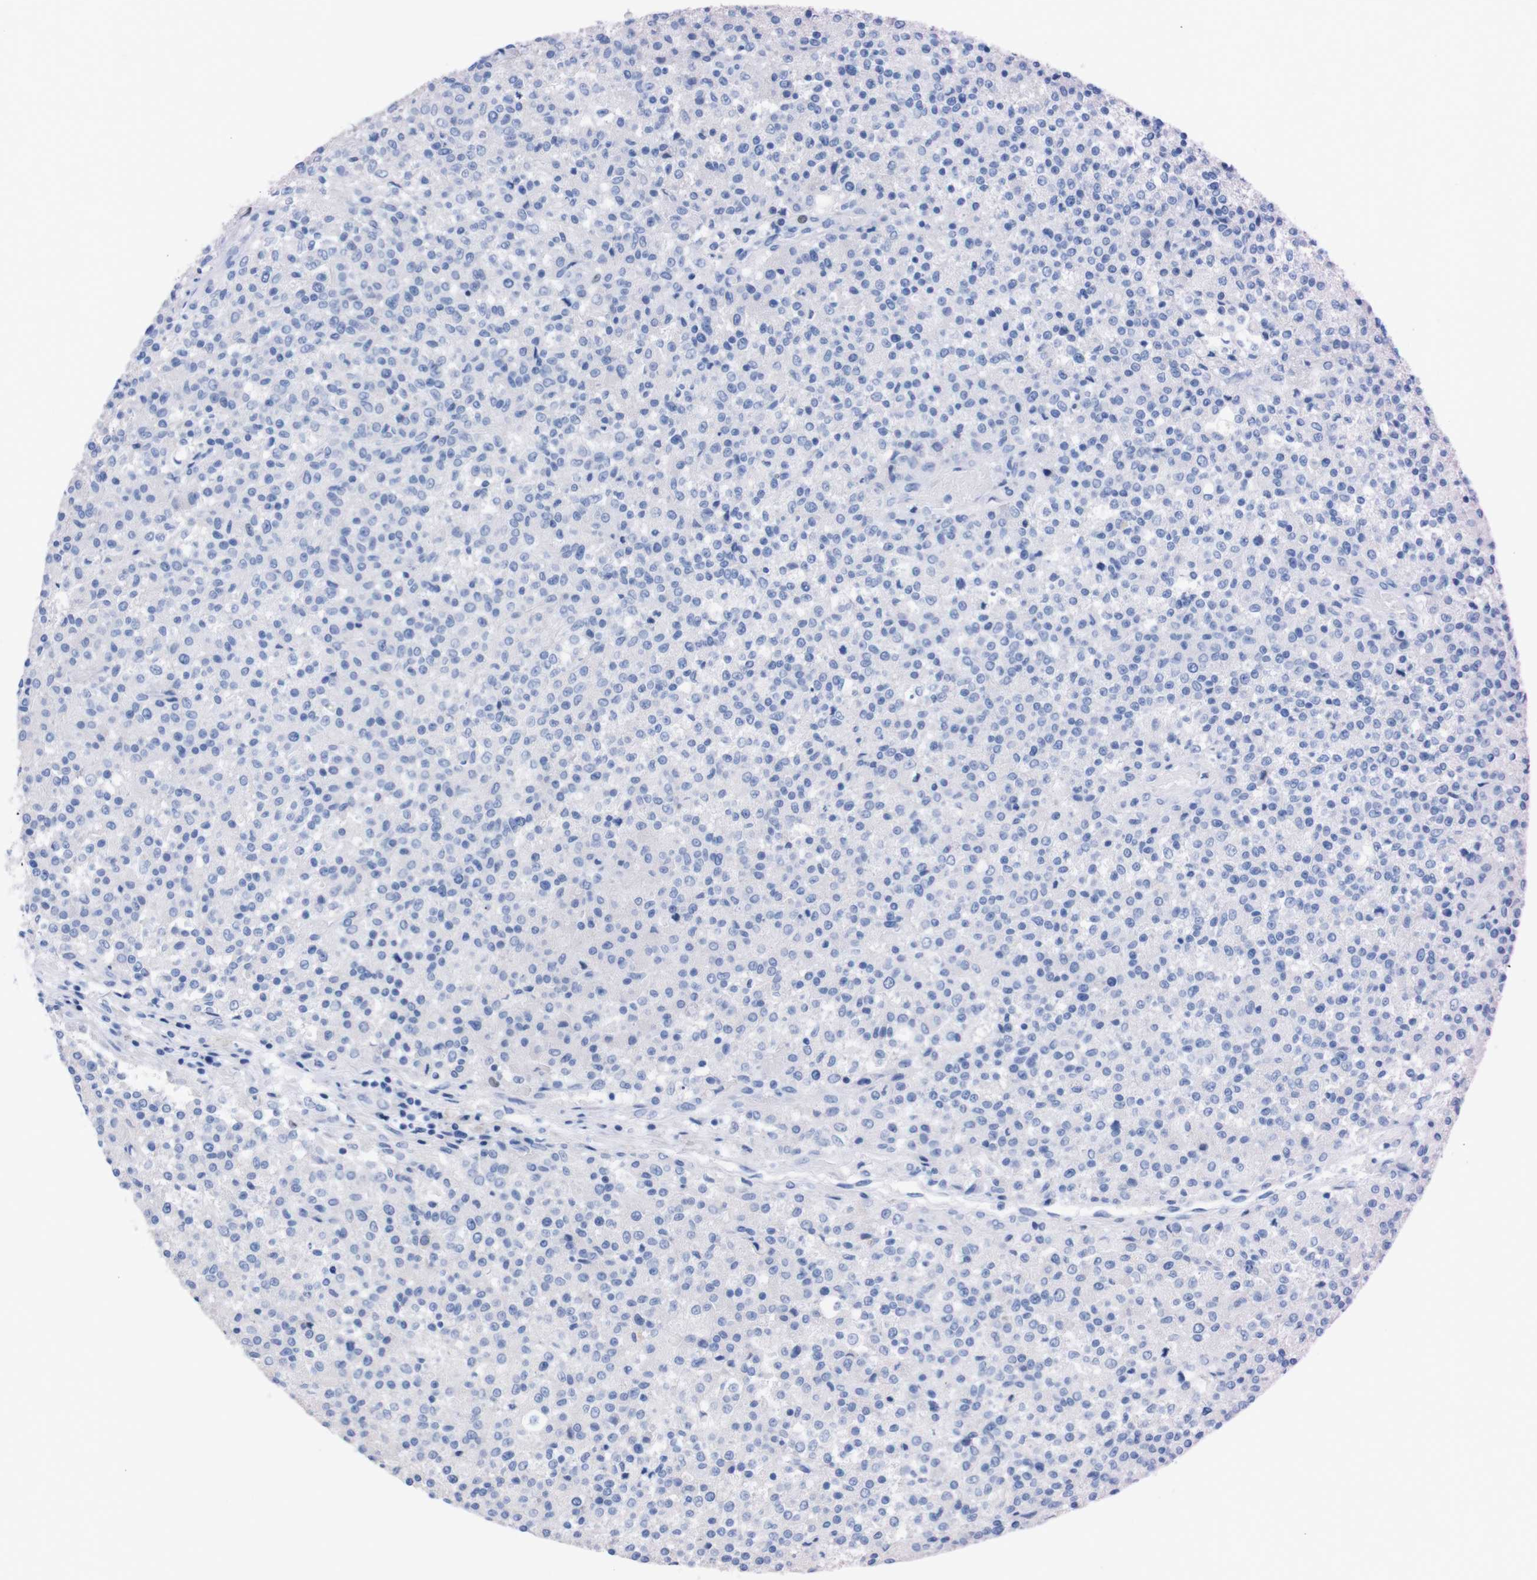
{"staining": {"intensity": "negative", "quantity": "none", "location": "none"}, "tissue": "testis cancer", "cell_type": "Tumor cells", "image_type": "cancer", "snomed": [{"axis": "morphology", "description": "Seminoma, NOS"}, {"axis": "topography", "description": "Testis"}], "caption": "Immunohistochemistry (IHC) photomicrograph of neoplastic tissue: testis cancer stained with DAB shows no significant protein positivity in tumor cells.", "gene": "P2RY12", "patient": {"sex": "male", "age": 59}}